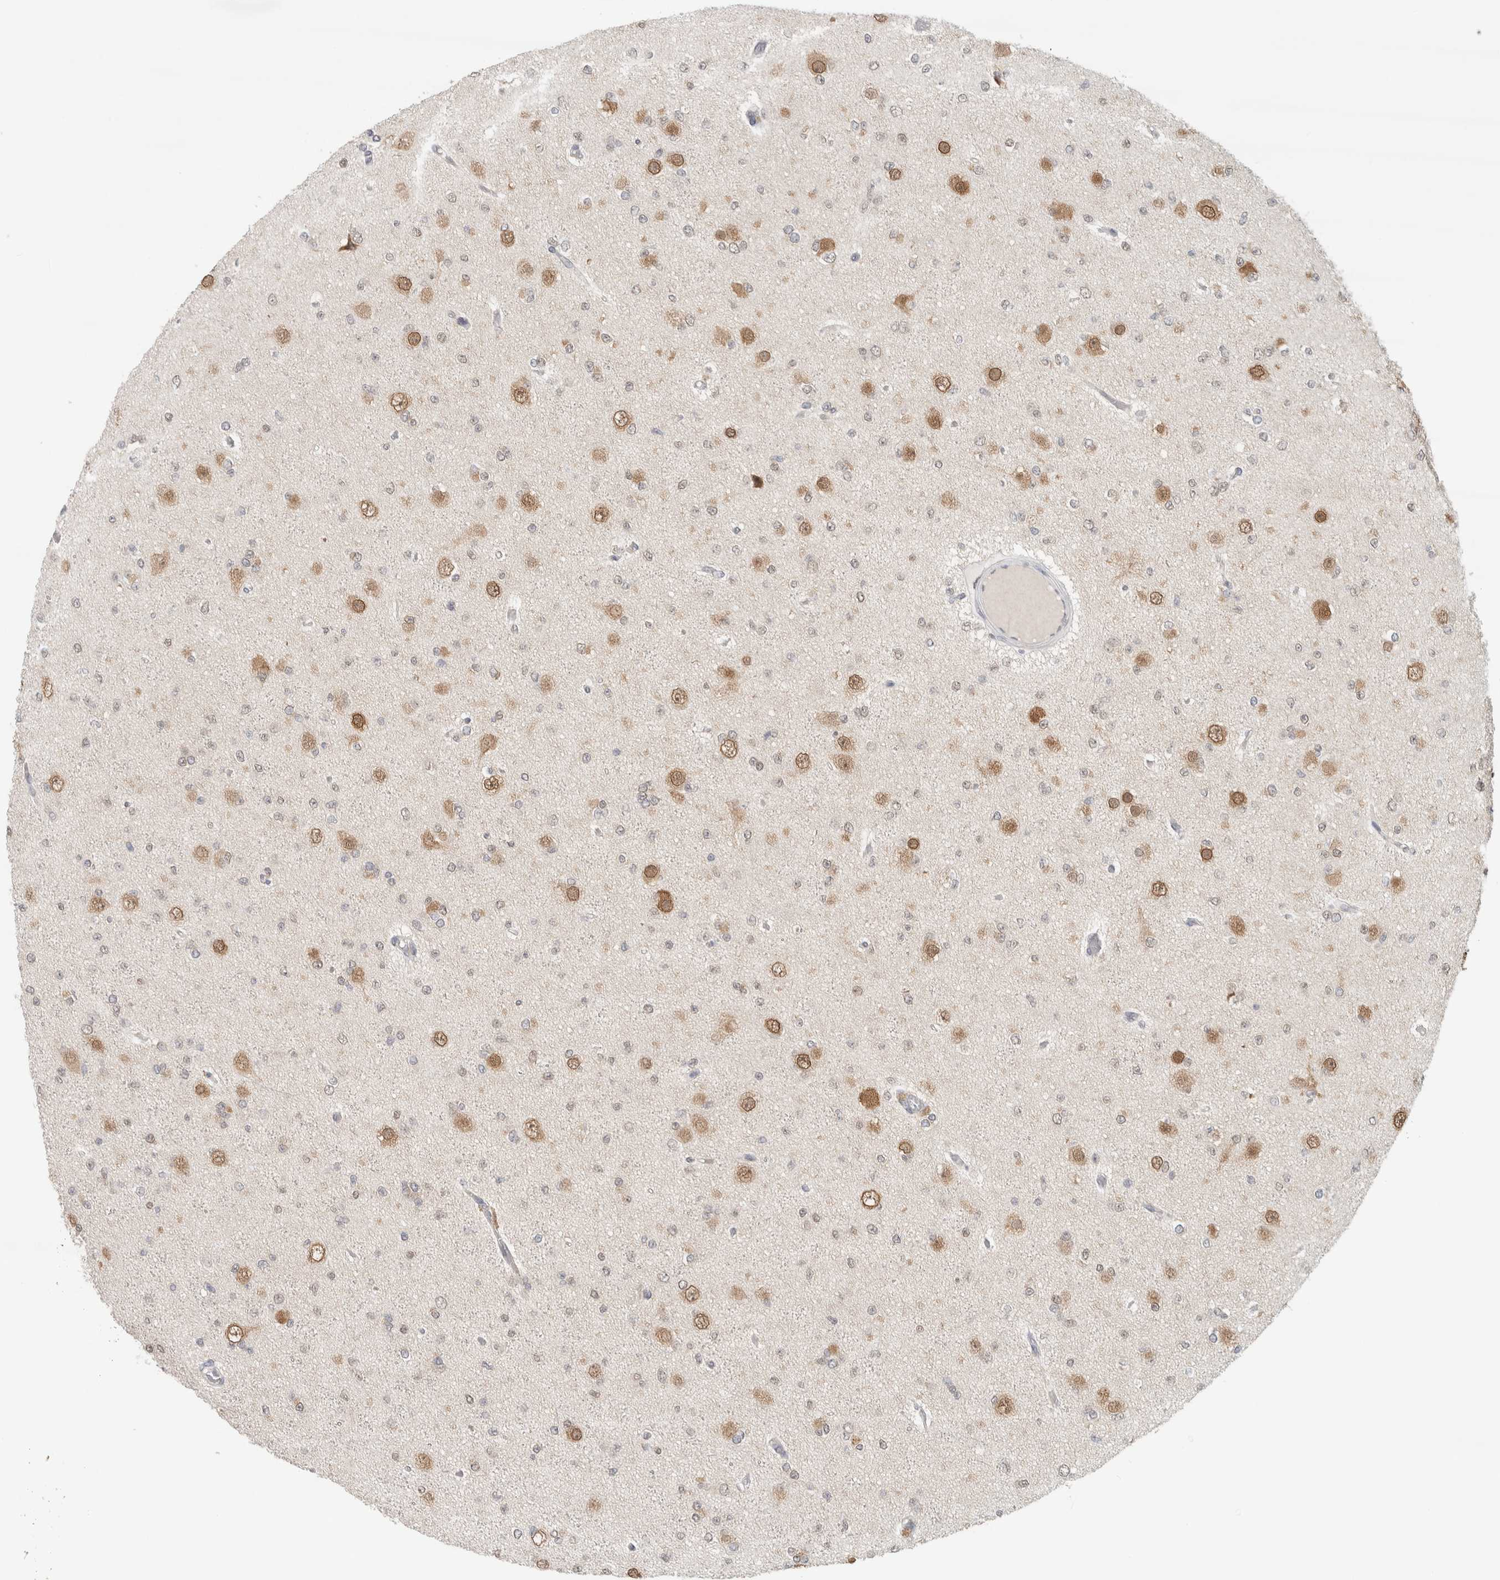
{"staining": {"intensity": "moderate", "quantity": "25%-75%", "location": "cytoplasmic/membranous"}, "tissue": "glioma", "cell_type": "Tumor cells", "image_type": "cancer", "snomed": [{"axis": "morphology", "description": "Glioma, malignant, Low grade"}, {"axis": "topography", "description": "Brain"}], "caption": "Human glioma stained with a protein marker demonstrates moderate staining in tumor cells.", "gene": "EIF4G3", "patient": {"sex": "female", "age": 22}}